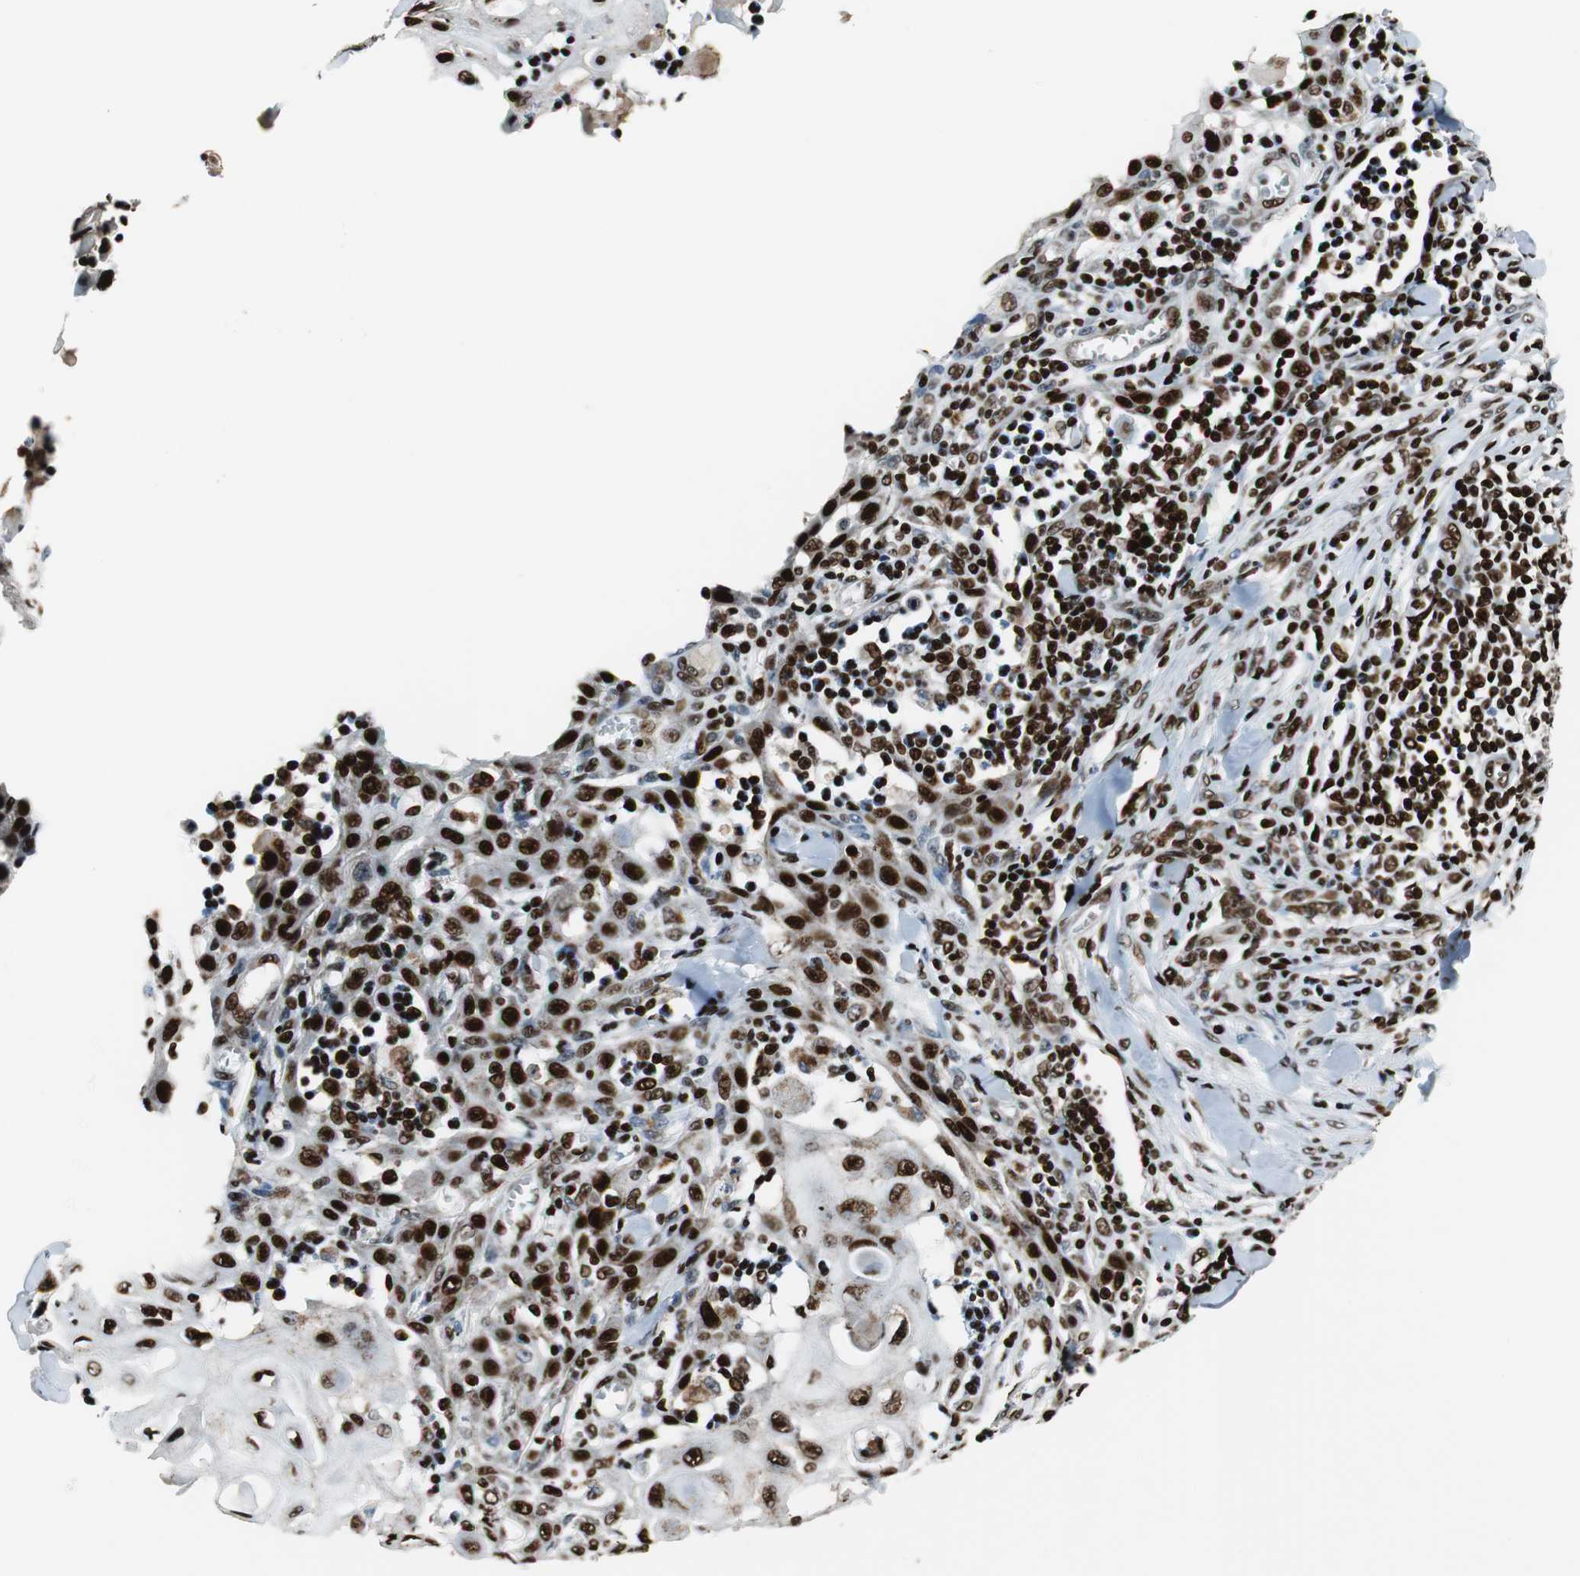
{"staining": {"intensity": "strong", "quantity": ">75%", "location": "nuclear"}, "tissue": "skin cancer", "cell_type": "Tumor cells", "image_type": "cancer", "snomed": [{"axis": "morphology", "description": "Squamous cell carcinoma, NOS"}, {"axis": "topography", "description": "Skin"}], "caption": "A histopathology image of skin cancer stained for a protein shows strong nuclear brown staining in tumor cells.", "gene": "HDAC1", "patient": {"sex": "male", "age": 24}}